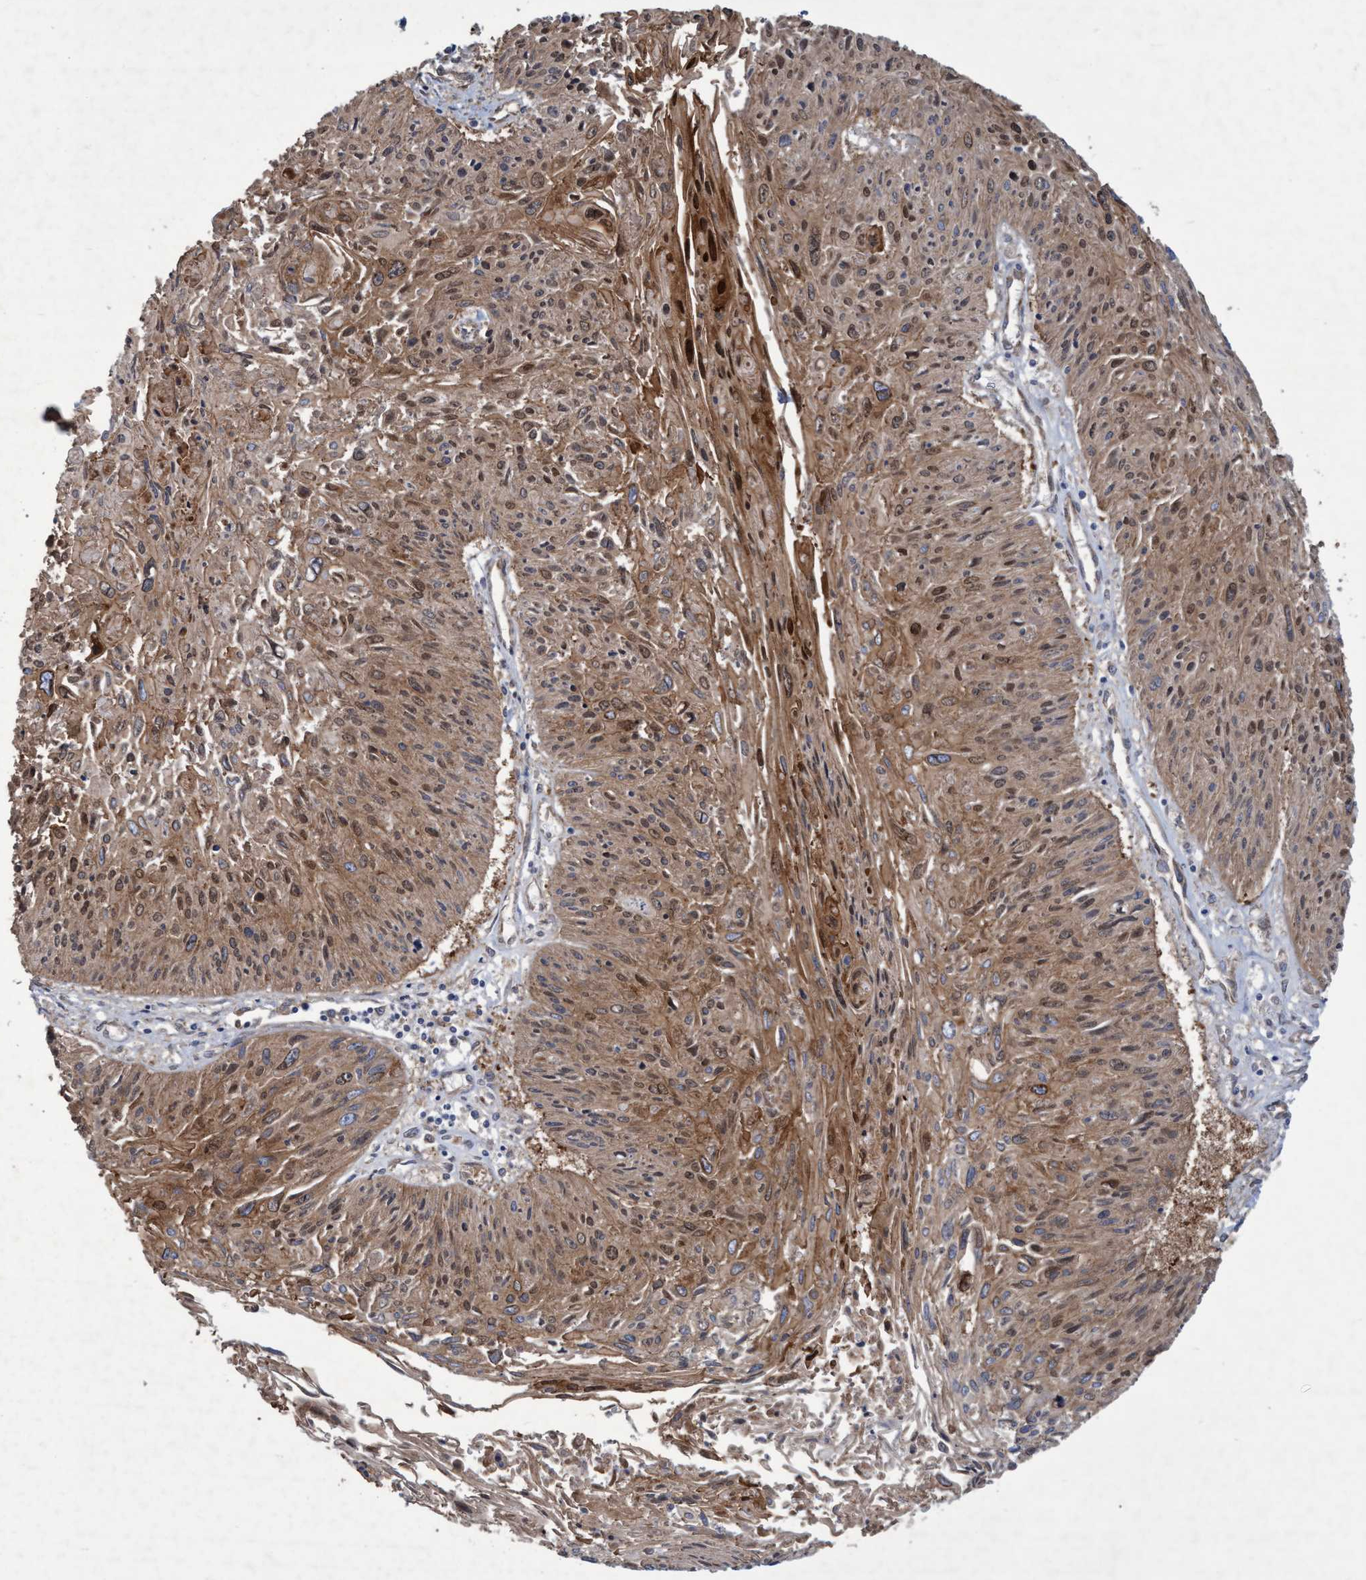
{"staining": {"intensity": "moderate", "quantity": ">75%", "location": "cytoplasmic/membranous,nuclear"}, "tissue": "cervical cancer", "cell_type": "Tumor cells", "image_type": "cancer", "snomed": [{"axis": "morphology", "description": "Squamous cell carcinoma, NOS"}, {"axis": "topography", "description": "Cervix"}], "caption": "Brown immunohistochemical staining in cervical cancer (squamous cell carcinoma) shows moderate cytoplasmic/membranous and nuclear expression in approximately >75% of tumor cells.", "gene": "BICD2", "patient": {"sex": "female", "age": 51}}